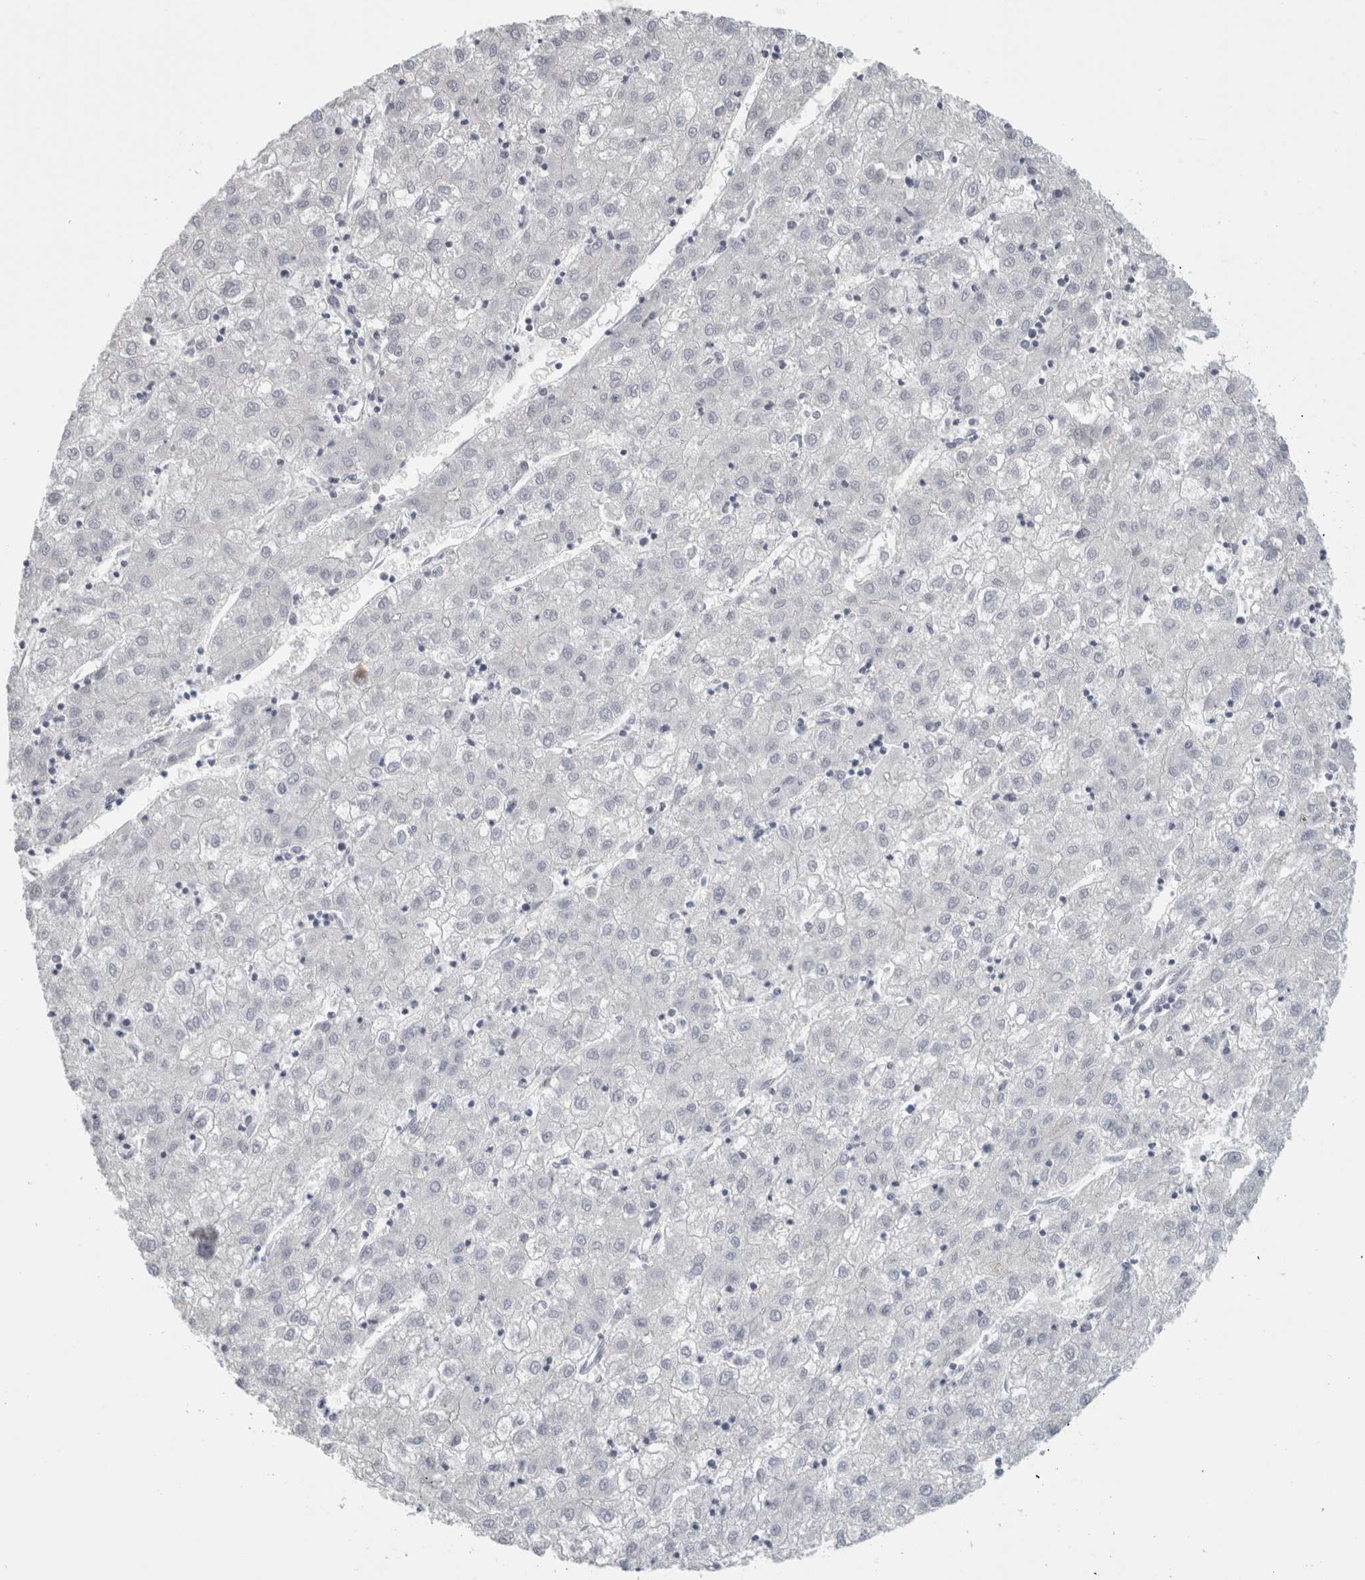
{"staining": {"intensity": "negative", "quantity": "none", "location": "none"}, "tissue": "liver cancer", "cell_type": "Tumor cells", "image_type": "cancer", "snomed": [{"axis": "morphology", "description": "Carcinoma, Hepatocellular, NOS"}, {"axis": "topography", "description": "Liver"}], "caption": "An IHC micrograph of hepatocellular carcinoma (liver) is shown. There is no staining in tumor cells of hepatocellular carcinoma (liver).", "gene": "SLC28A3", "patient": {"sex": "male", "age": 72}}